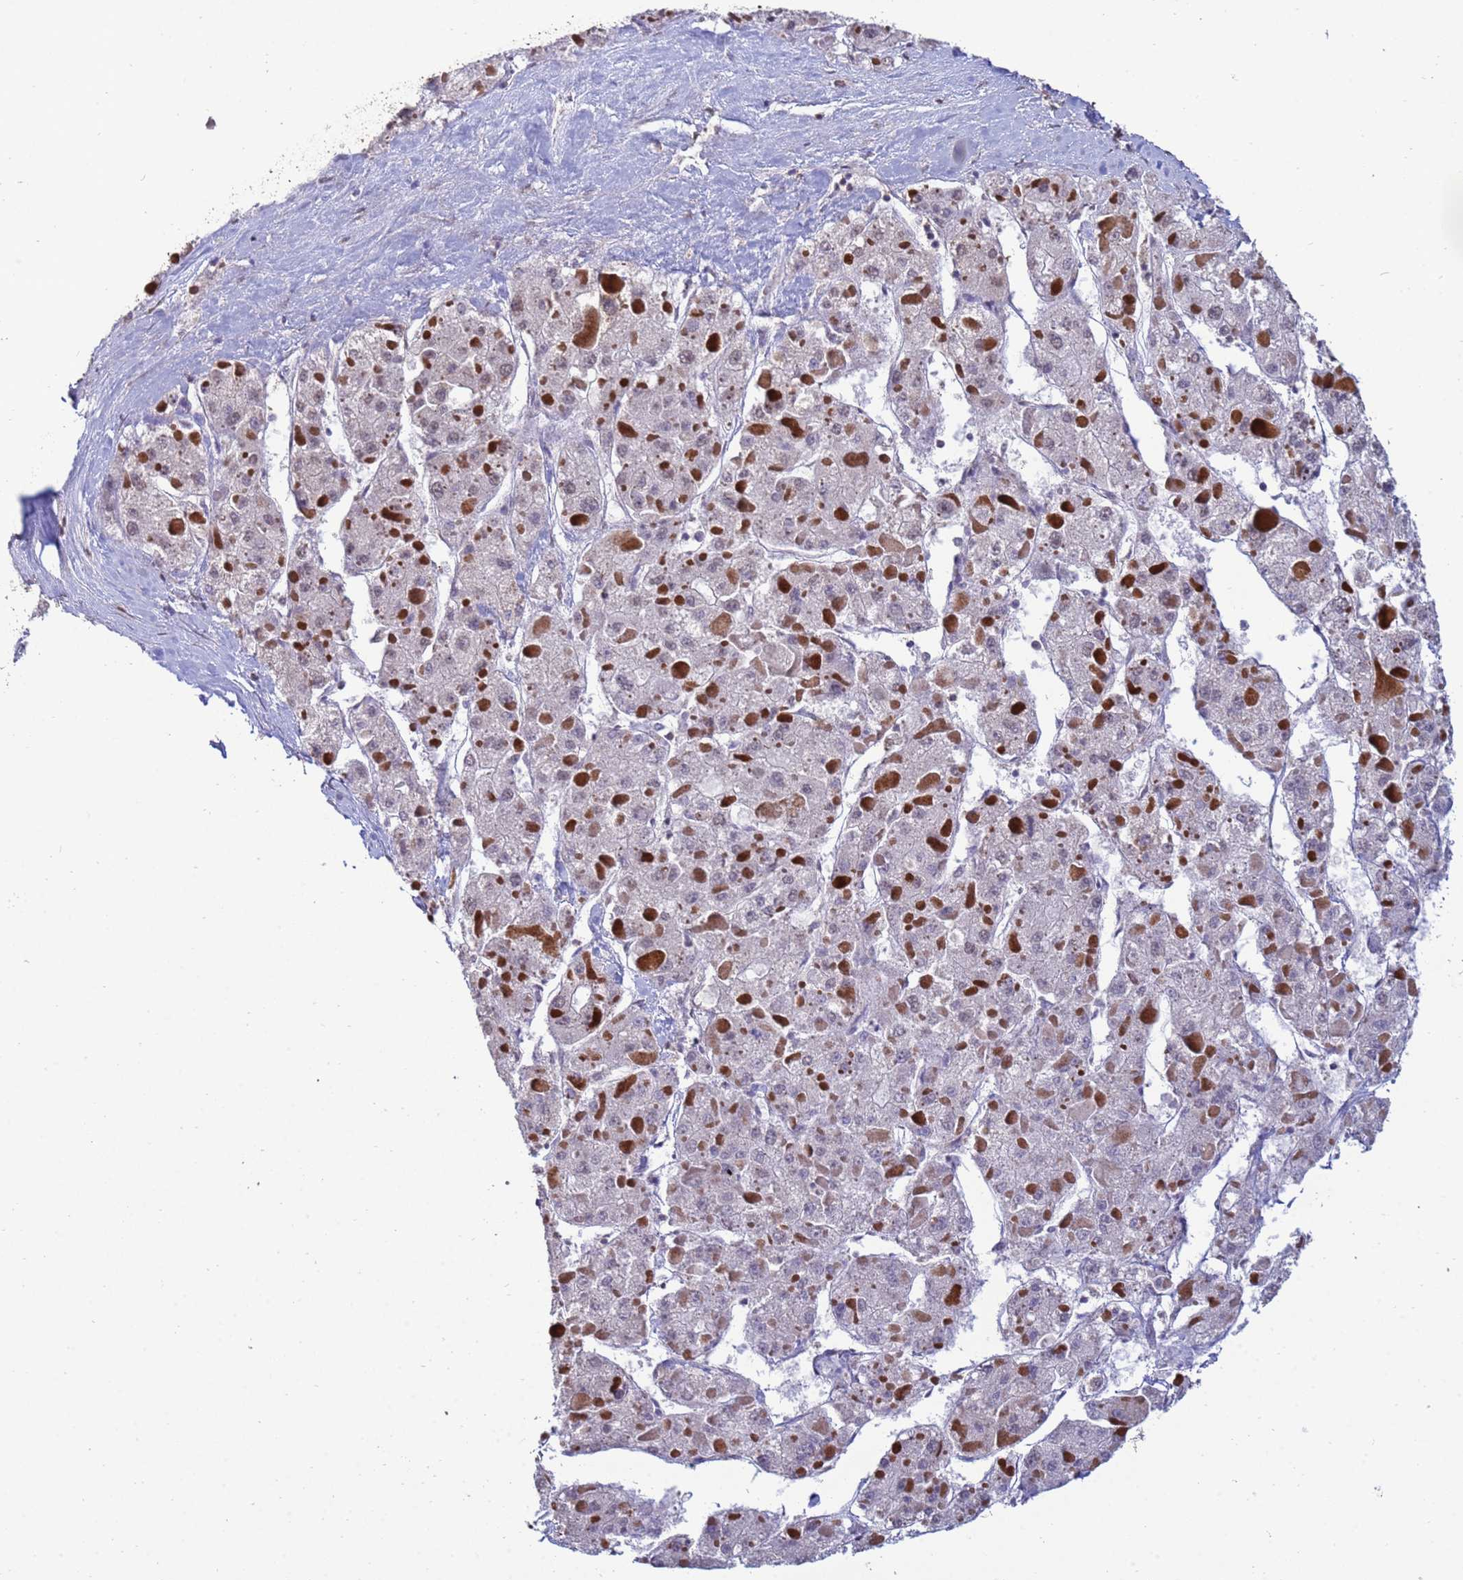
{"staining": {"intensity": "negative", "quantity": "none", "location": "none"}, "tissue": "liver cancer", "cell_type": "Tumor cells", "image_type": "cancer", "snomed": [{"axis": "morphology", "description": "Carcinoma, Hepatocellular, NOS"}, {"axis": "topography", "description": "Liver"}], "caption": "The immunohistochemistry (IHC) image has no significant staining in tumor cells of liver hepatocellular carcinoma tissue.", "gene": "TRIP6", "patient": {"sex": "female", "age": 73}}